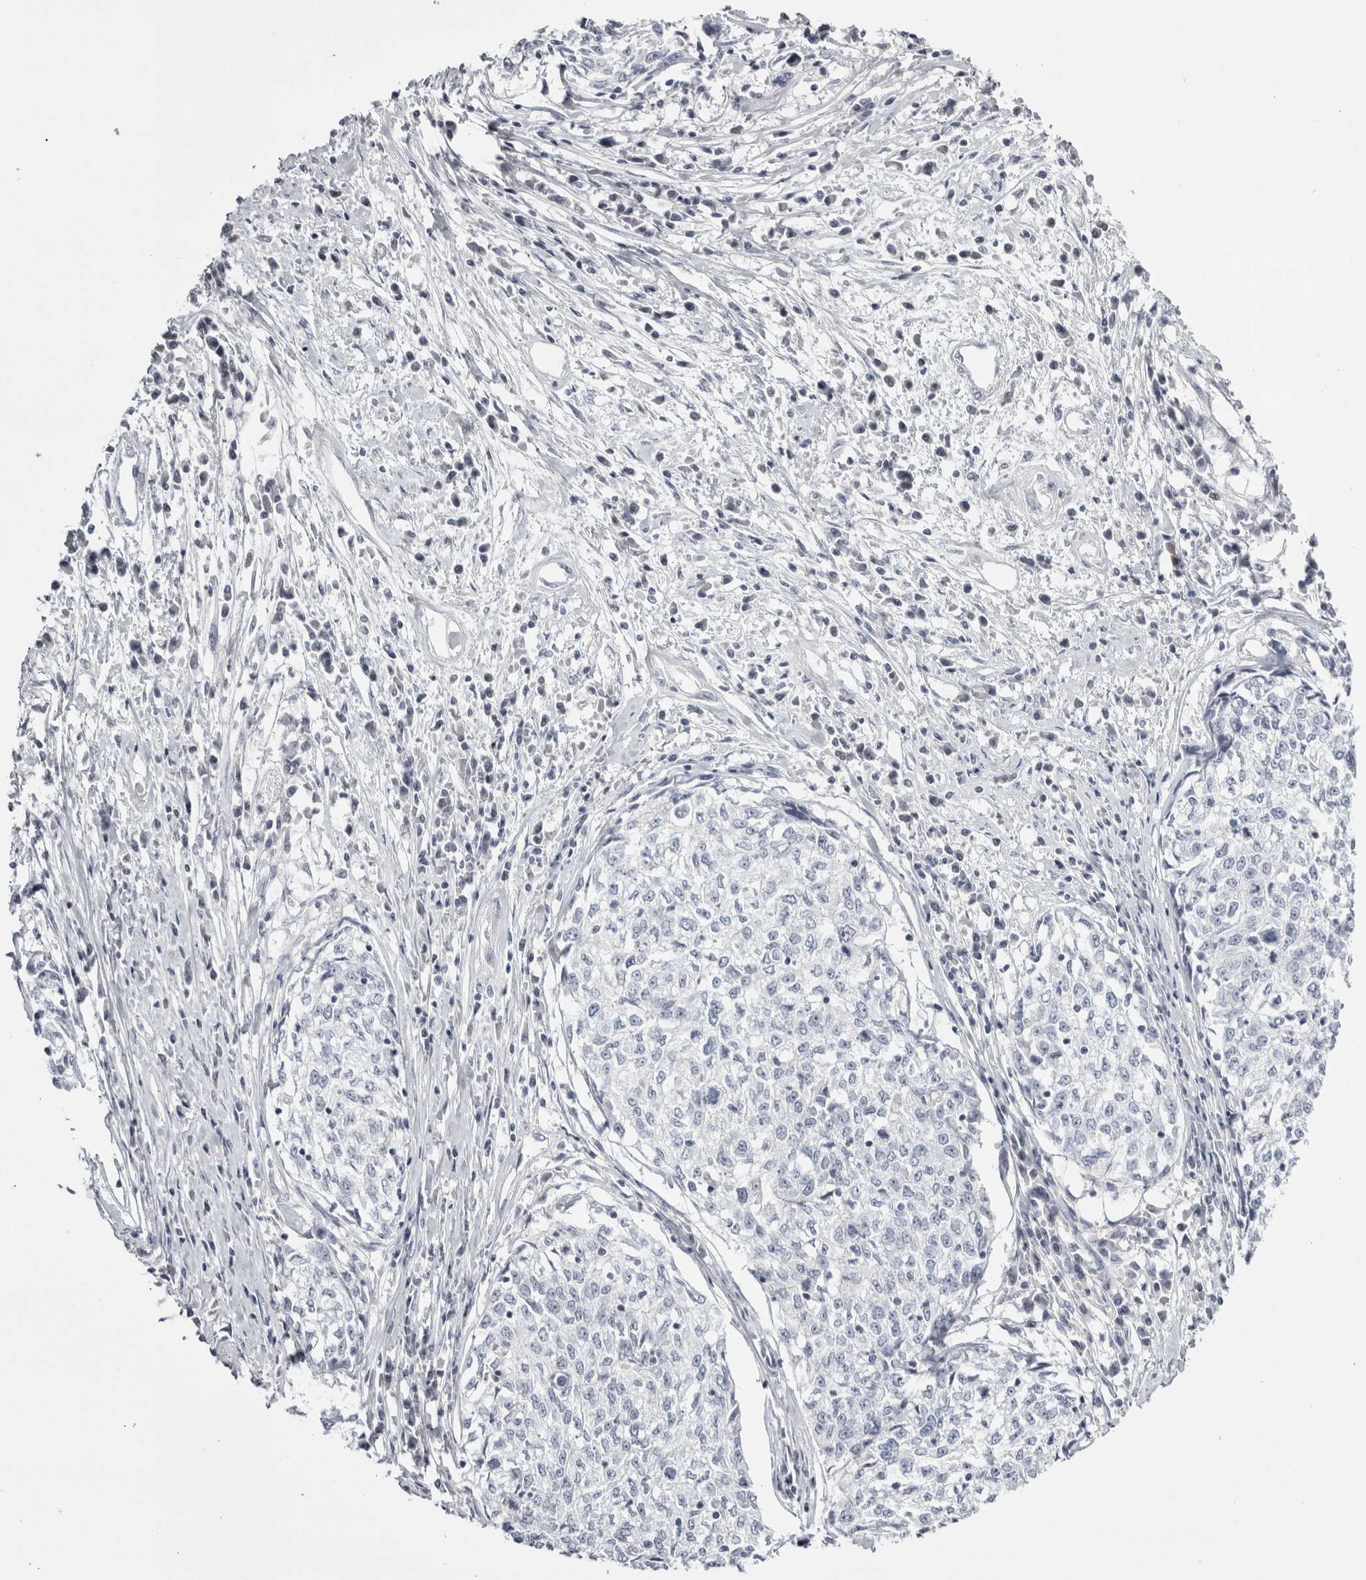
{"staining": {"intensity": "negative", "quantity": "none", "location": "none"}, "tissue": "cervical cancer", "cell_type": "Tumor cells", "image_type": "cancer", "snomed": [{"axis": "morphology", "description": "Squamous cell carcinoma, NOS"}, {"axis": "topography", "description": "Cervix"}], "caption": "Immunohistochemistry image of neoplastic tissue: human squamous cell carcinoma (cervical) stained with DAB exhibits no significant protein staining in tumor cells.", "gene": "FNDC8", "patient": {"sex": "female", "age": 57}}